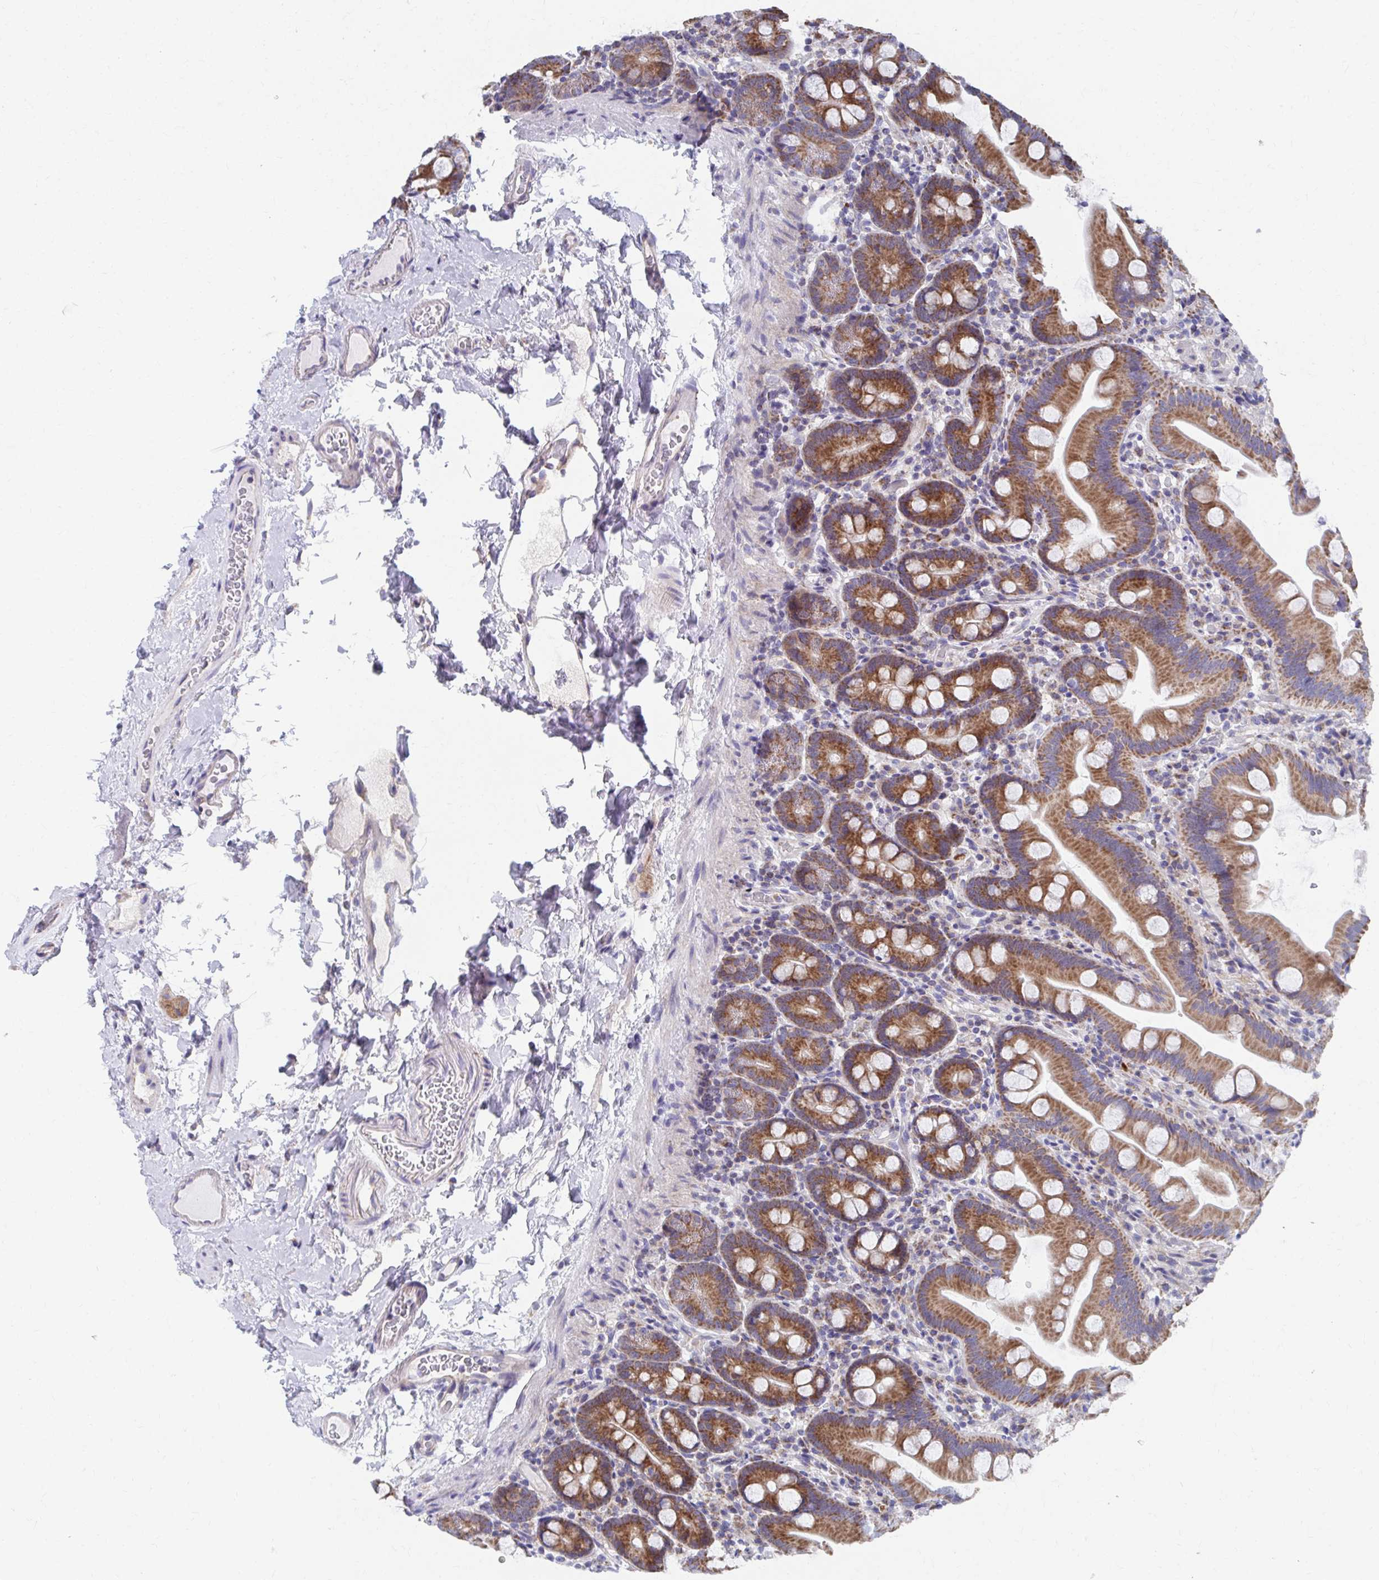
{"staining": {"intensity": "moderate", "quantity": ">75%", "location": "cytoplasmic/membranous"}, "tissue": "small intestine", "cell_type": "Glandular cells", "image_type": "normal", "snomed": [{"axis": "morphology", "description": "Normal tissue, NOS"}, {"axis": "topography", "description": "Small intestine"}], "caption": "An image showing moderate cytoplasmic/membranous staining in approximately >75% of glandular cells in benign small intestine, as visualized by brown immunohistochemical staining.", "gene": "RCC1L", "patient": {"sex": "female", "age": 68}}